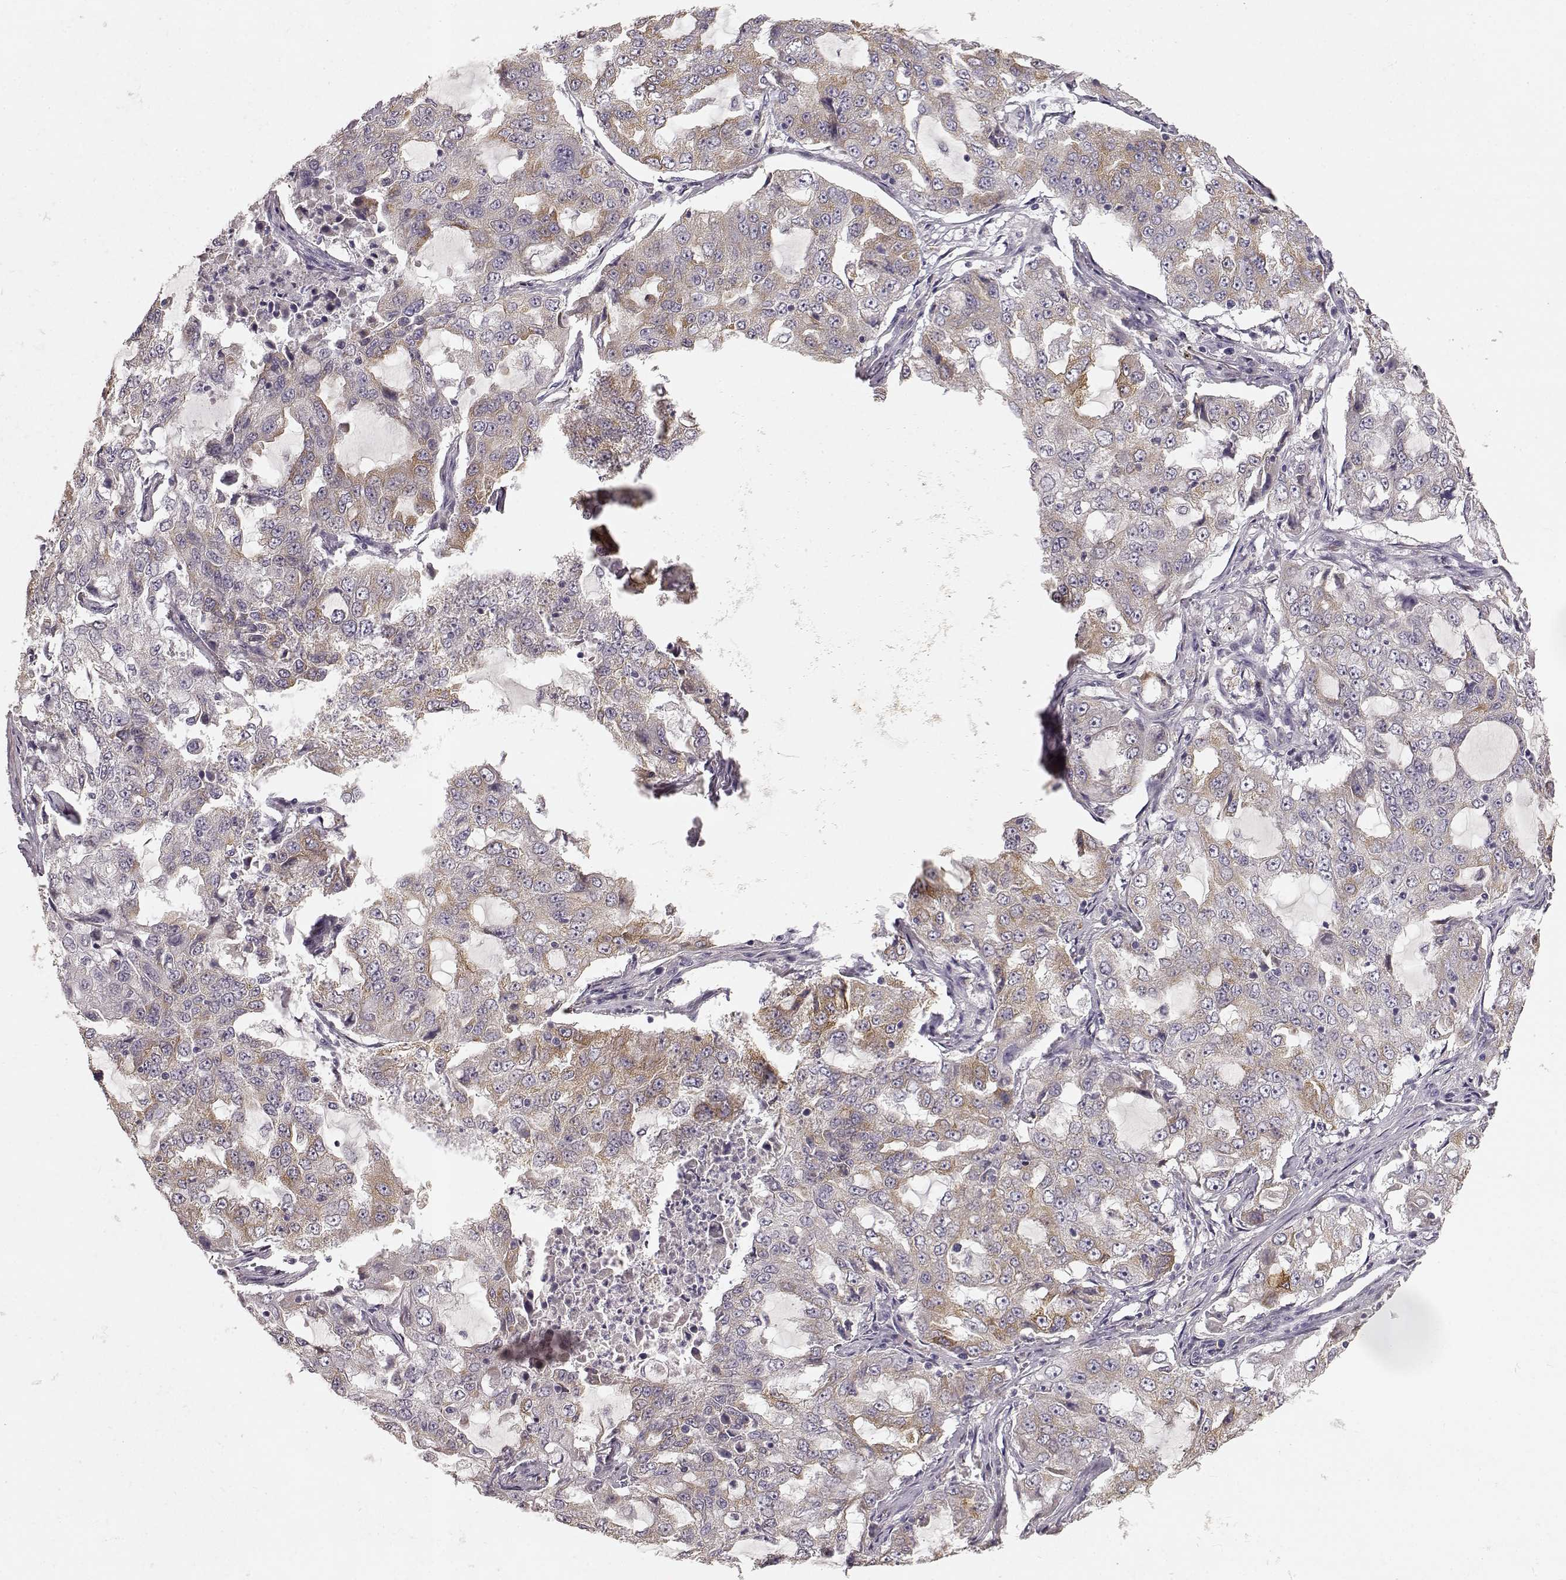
{"staining": {"intensity": "moderate", "quantity": "<25%", "location": "cytoplasmic/membranous"}, "tissue": "lung cancer", "cell_type": "Tumor cells", "image_type": "cancer", "snomed": [{"axis": "morphology", "description": "Adenocarcinoma, NOS"}, {"axis": "topography", "description": "Lung"}], "caption": "A photomicrograph of human lung cancer (adenocarcinoma) stained for a protein shows moderate cytoplasmic/membranous brown staining in tumor cells. The staining was performed using DAB (3,3'-diaminobenzidine) to visualize the protein expression in brown, while the nuclei were stained in blue with hematoxylin (Magnification: 20x).", "gene": "GHR", "patient": {"sex": "female", "age": 61}}